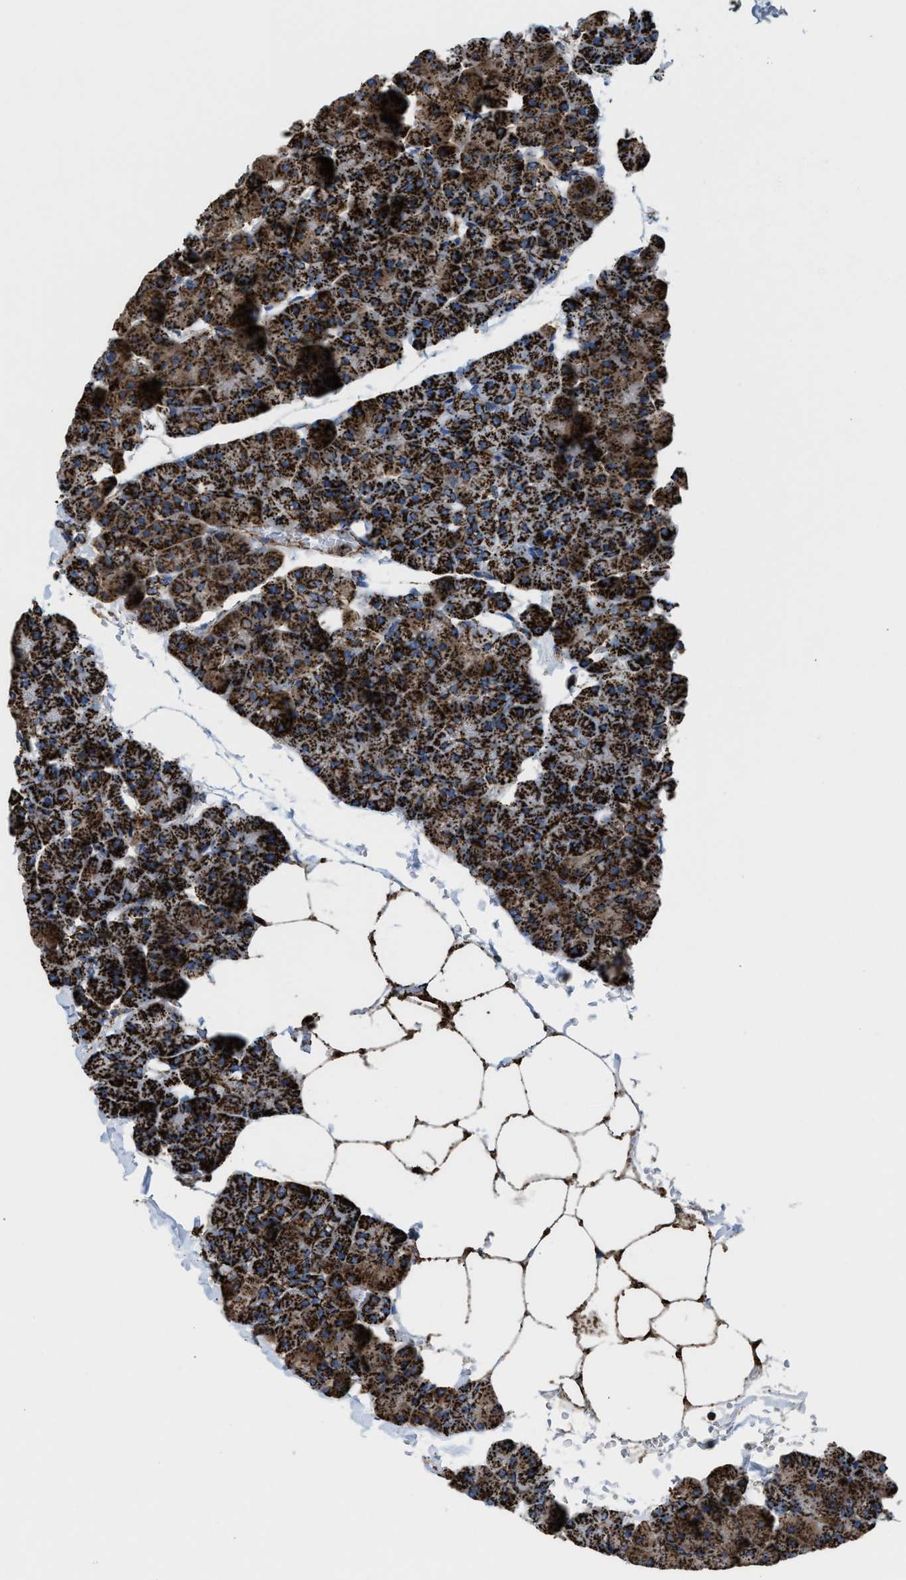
{"staining": {"intensity": "strong", "quantity": ">75%", "location": "cytoplasmic/membranous"}, "tissue": "pancreas", "cell_type": "Exocrine glandular cells", "image_type": "normal", "snomed": [{"axis": "morphology", "description": "Normal tissue, NOS"}, {"axis": "topography", "description": "Pancreas"}], "caption": "Exocrine glandular cells exhibit high levels of strong cytoplasmic/membranous staining in about >75% of cells in benign pancreas. The protein of interest is shown in brown color, while the nuclei are stained blue.", "gene": "ECHS1", "patient": {"sex": "male", "age": 35}}